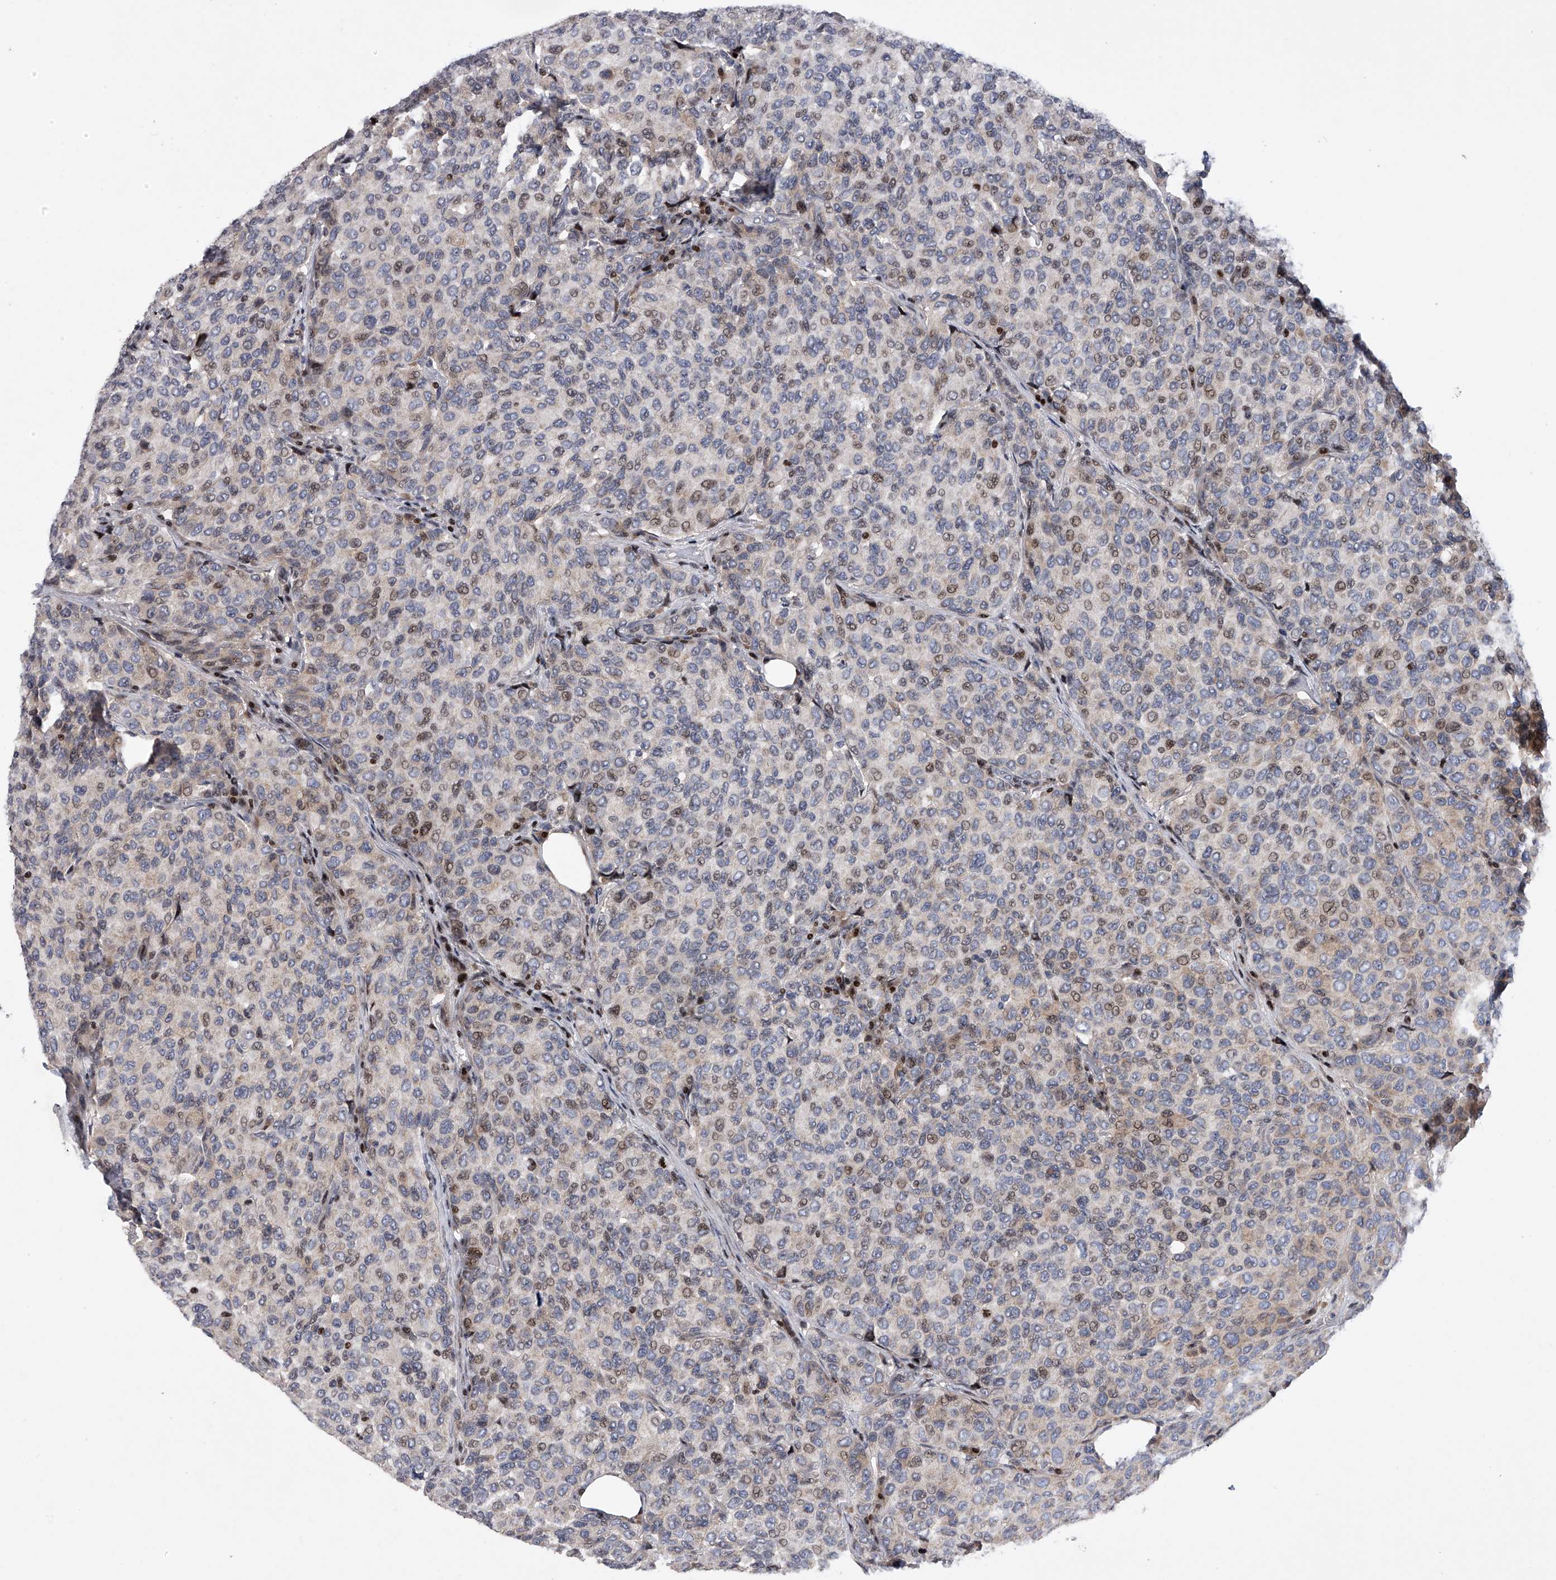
{"staining": {"intensity": "weak", "quantity": "<25%", "location": "nuclear"}, "tissue": "breast cancer", "cell_type": "Tumor cells", "image_type": "cancer", "snomed": [{"axis": "morphology", "description": "Duct carcinoma"}, {"axis": "topography", "description": "Breast"}], "caption": "The immunohistochemistry histopathology image has no significant expression in tumor cells of infiltrating ductal carcinoma (breast) tissue.", "gene": "CDH12", "patient": {"sex": "female", "age": 55}}